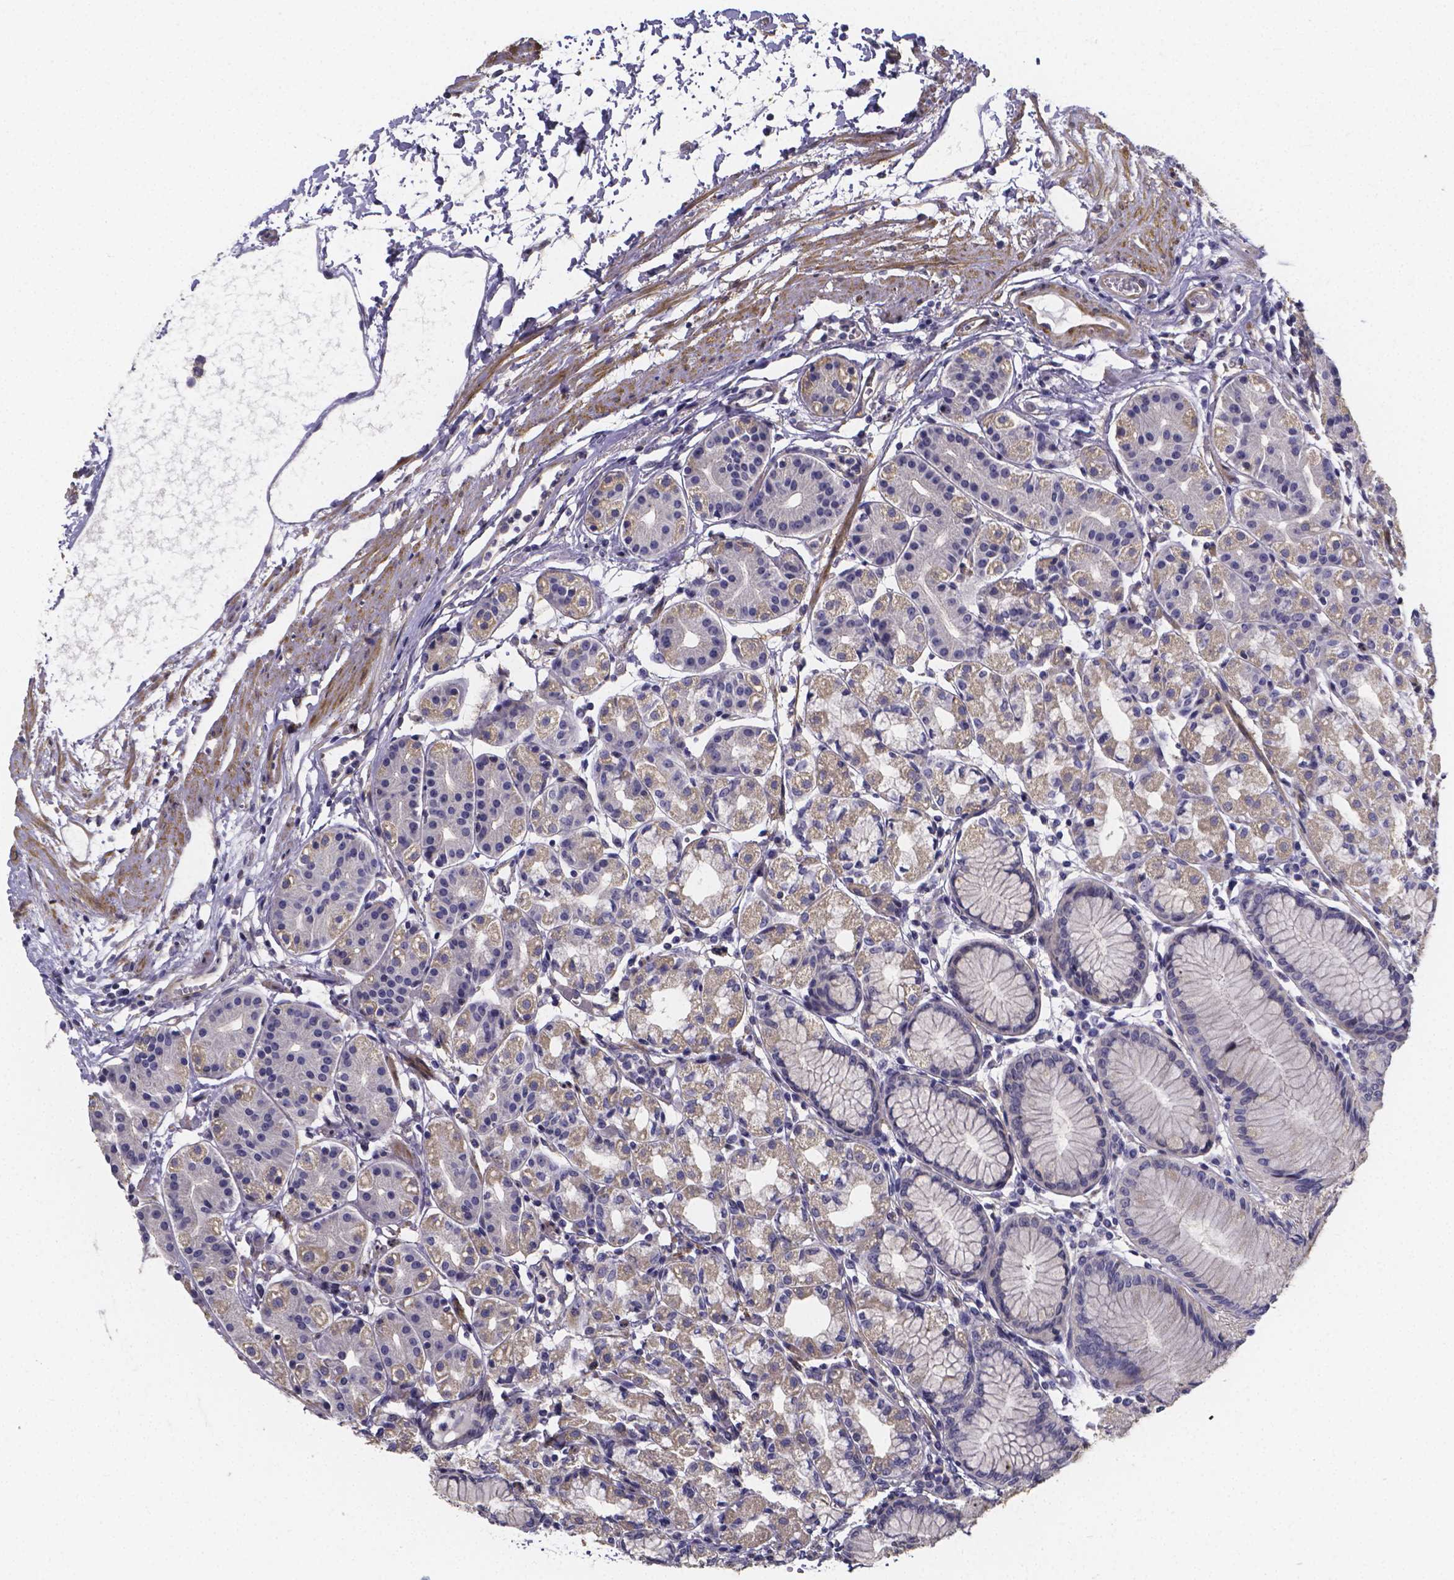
{"staining": {"intensity": "weak", "quantity": "<25%", "location": "cytoplasmic/membranous"}, "tissue": "stomach", "cell_type": "Glandular cells", "image_type": "normal", "snomed": [{"axis": "morphology", "description": "Normal tissue, NOS"}, {"axis": "topography", "description": "Skeletal muscle"}, {"axis": "topography", "description": "Stomach"}], "caption": "Human stomach stained for a protein using IHC exhibits no positivity in glandular cells.", "gene": "RERG", "patient": {"sex": "female", "age": 57}}